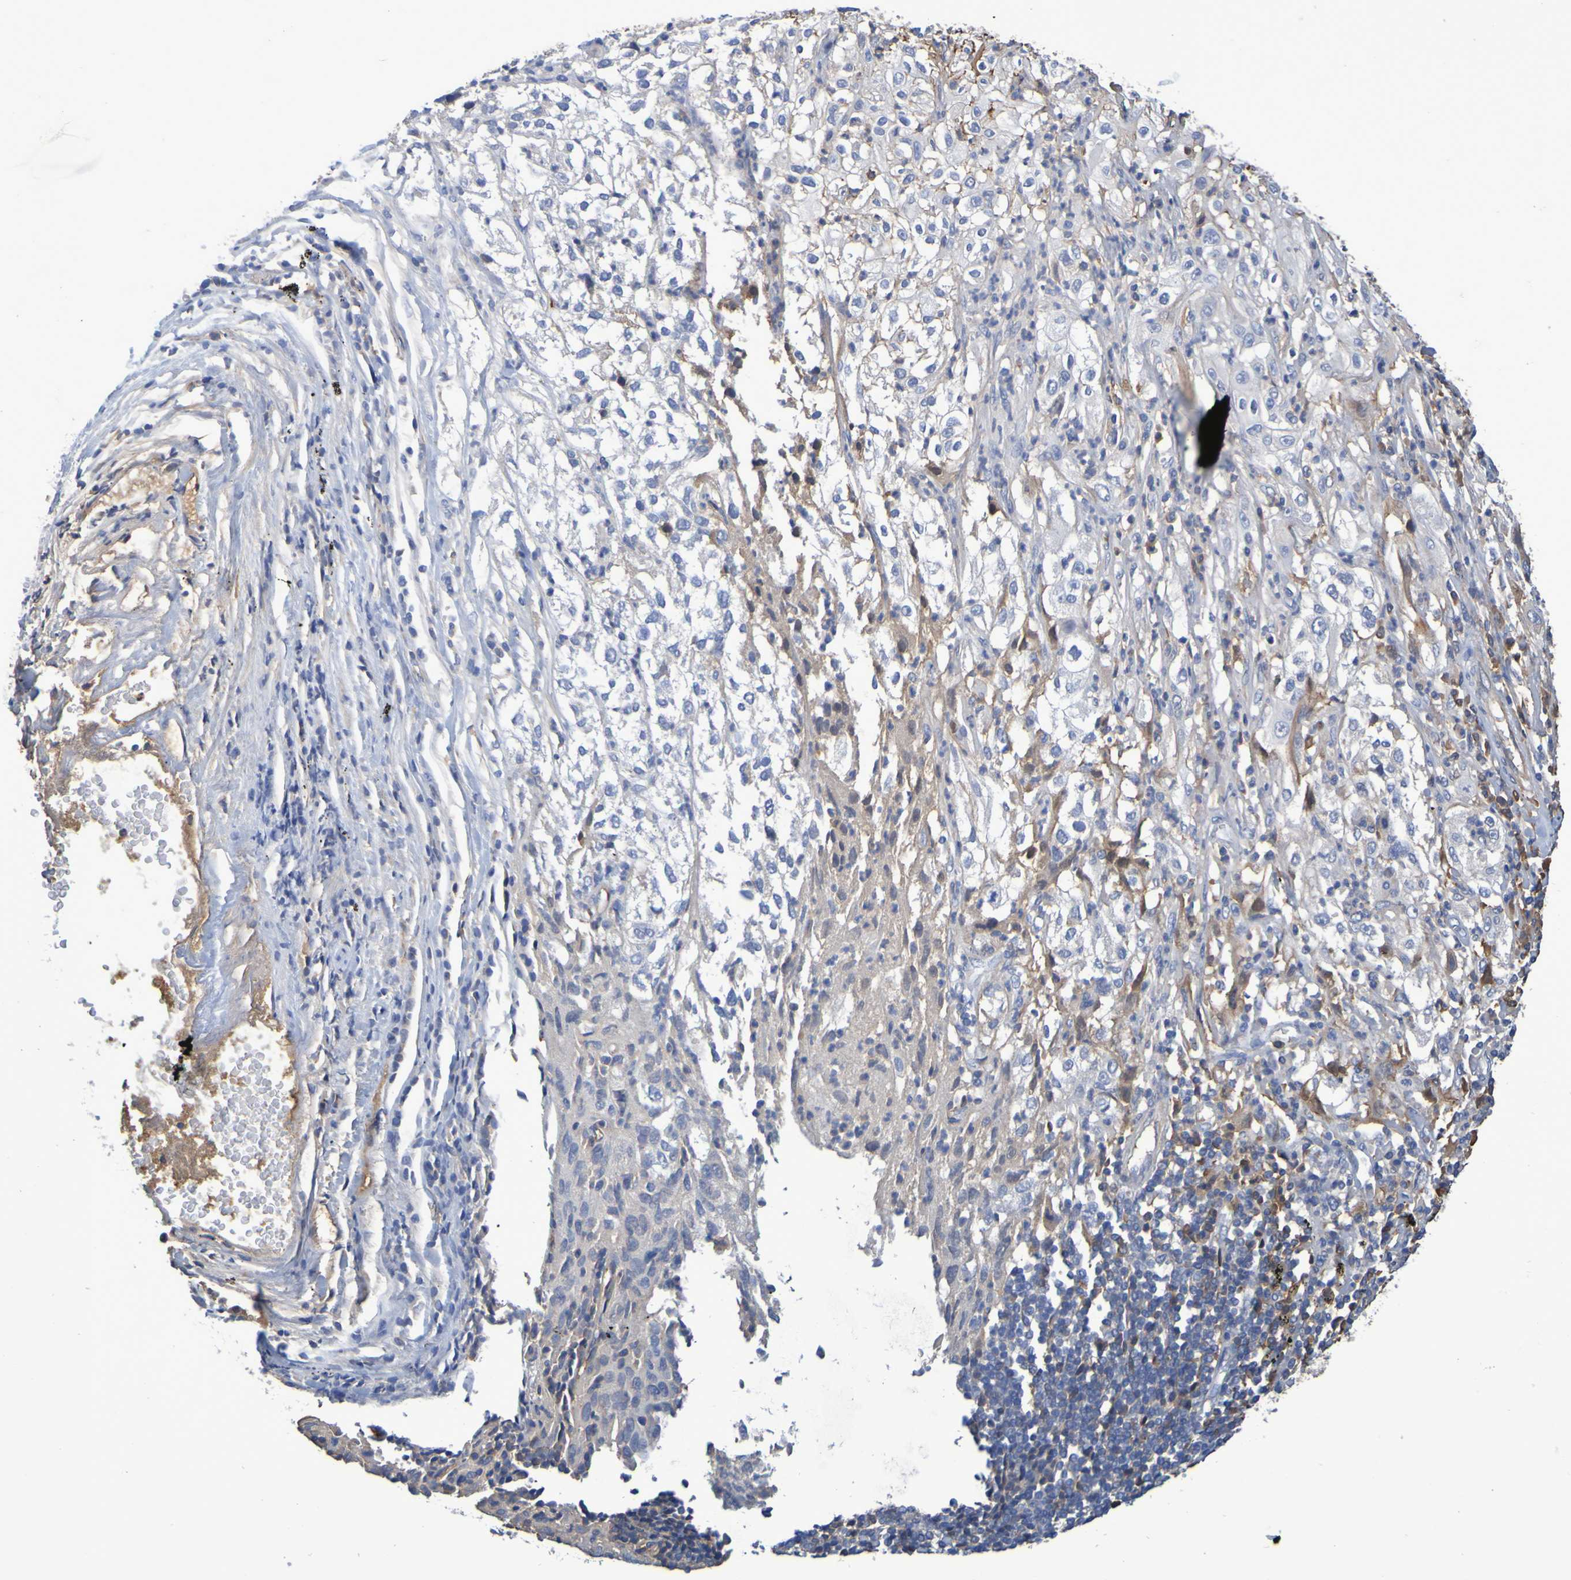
{"staining": {"intensity": "negative", "quantity": "none", "location": "none"}, "tissue": "lung cancer", "cell_type": "Tumor cells", "image_type": "cancer", "snomed": [{"axis": "morphology", "description": "Inflammation, NOS"}, {"axis": "morphology", "description": "Squamous cell carcinoma, NOS"}, {"axis": "topography", "description": "Lymph node"}, {"axis": "topography", "description": "Soft tissue"}, {"axis": "topography", "description": "Lung"}], "caption": "This is an immunohistochemistry (IHC) histopathology image of squamous cell carcinoma (lung). There is no staining in tumor cells.", "gene": "GAB3", "patient": {"sex": "male", "age": 66}}